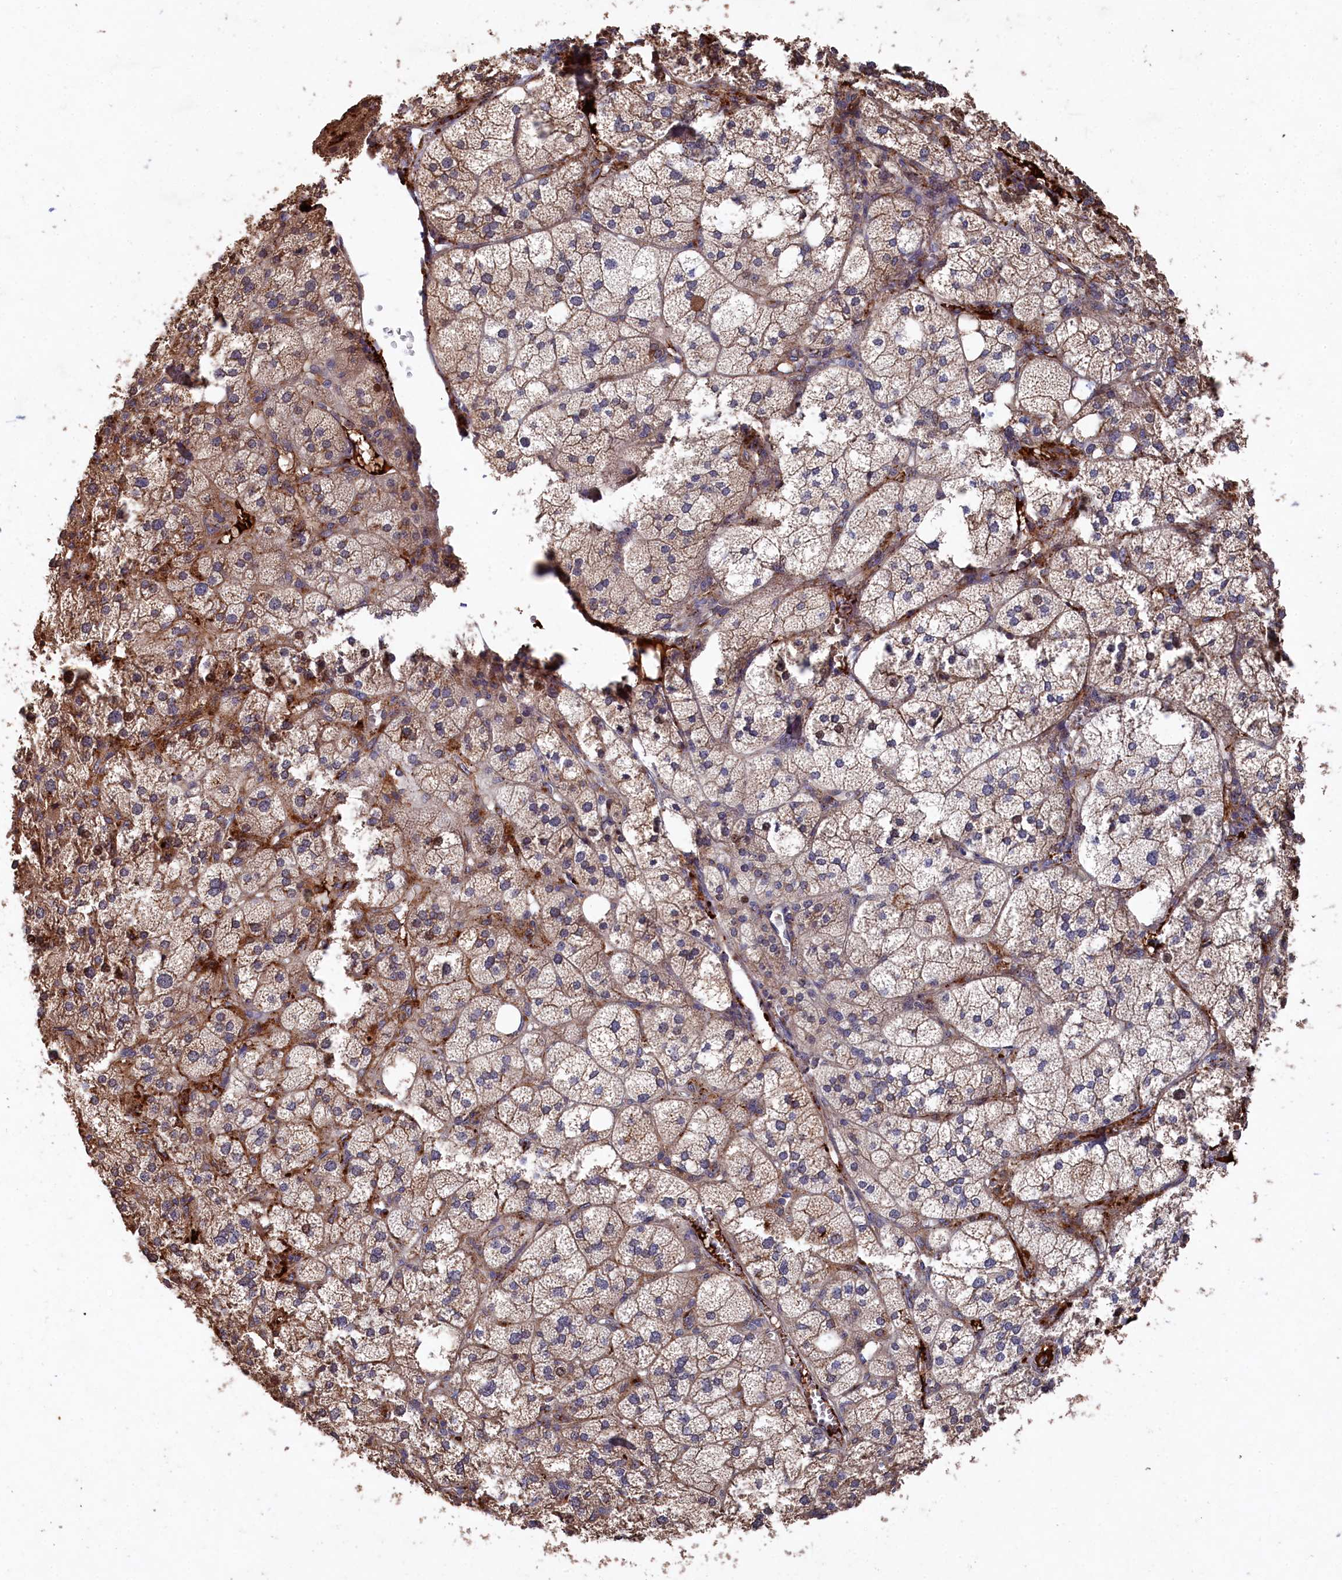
{"staining": {"intensity": "moderate", "quantity": "25%-75%", "location": "cytoplasmic/membranous,nuclear"}, "tissue": "adrenal gland", "cell_type": "Glandular cells", "image_type": "normal", "snomed": [{"axis": "morphology", "description": "Normal tissue, NOS"}, {"axis": "topography", "description": "Adrenal gland"}], "caption": "This photomicrograph demonstrates benign adrenal gland stained with immunohistochemistry (IHC) to label a protein in brown. The cytoplasmic/membranous,nuclear of glandular cells show moderate positivity for the protein. Nuclei are counter-stained blue.", "gene": "NAA60", "patient": {"sex": "female", "age": 61}}